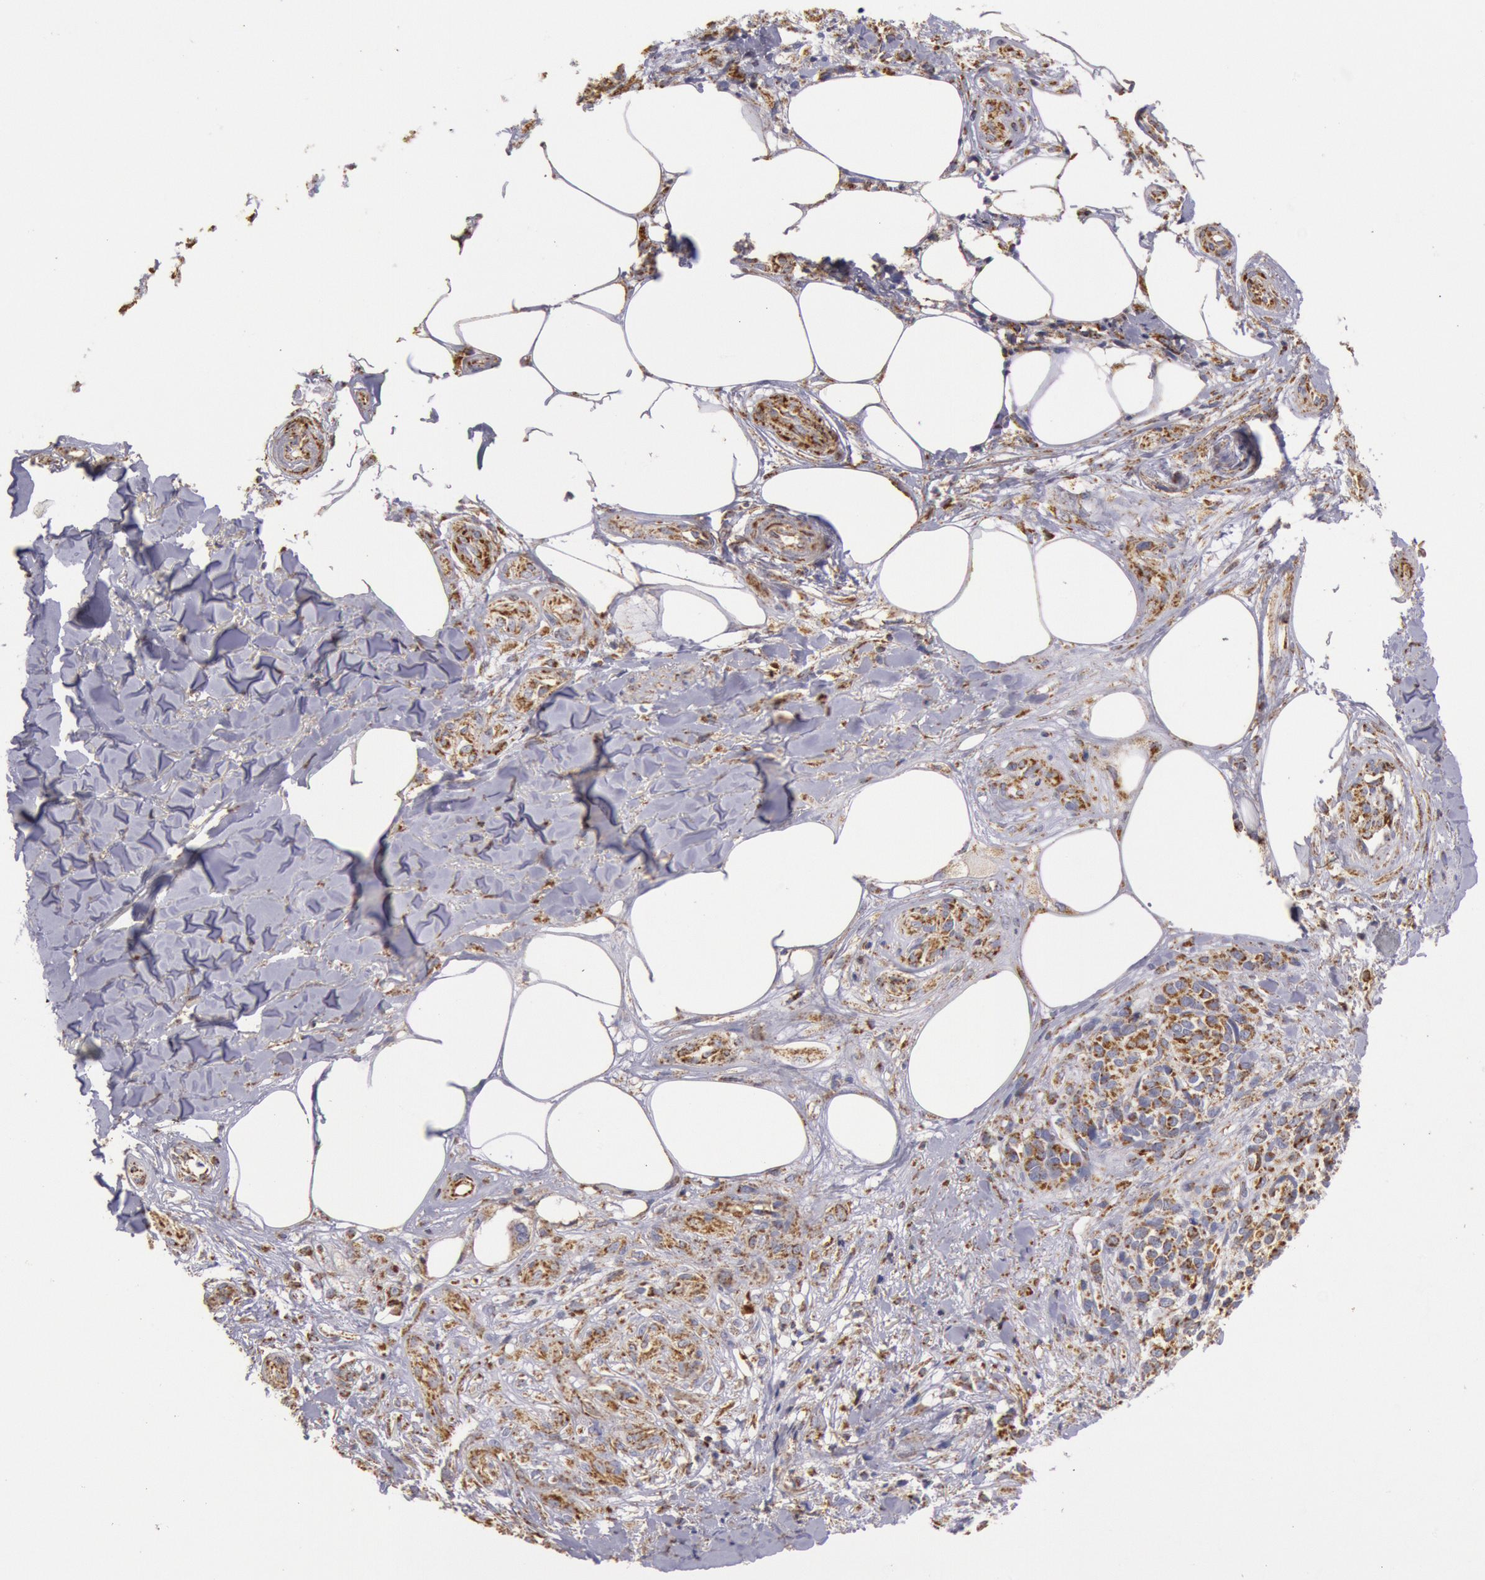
{"staining": {"intensity": "moderate", "quantity": ">75%", "location": "cytoplasmic/membranous"}, "tissue": "melanoma", "cell_type": "Tumor cells", "image_type": "cancer", "snomed": [{"axis": "morphology", "description": "Malignant melanoma, NOS"}, {"axis": "topography", "description": "Skin"}], "caption": "Protein expression analysis of human melanoma reveals moderate cytoplasmic/membranous expression in about >75% of tumor cells.", "gene": "CYC1", "patient": {"sex": "female", "age": 85}}